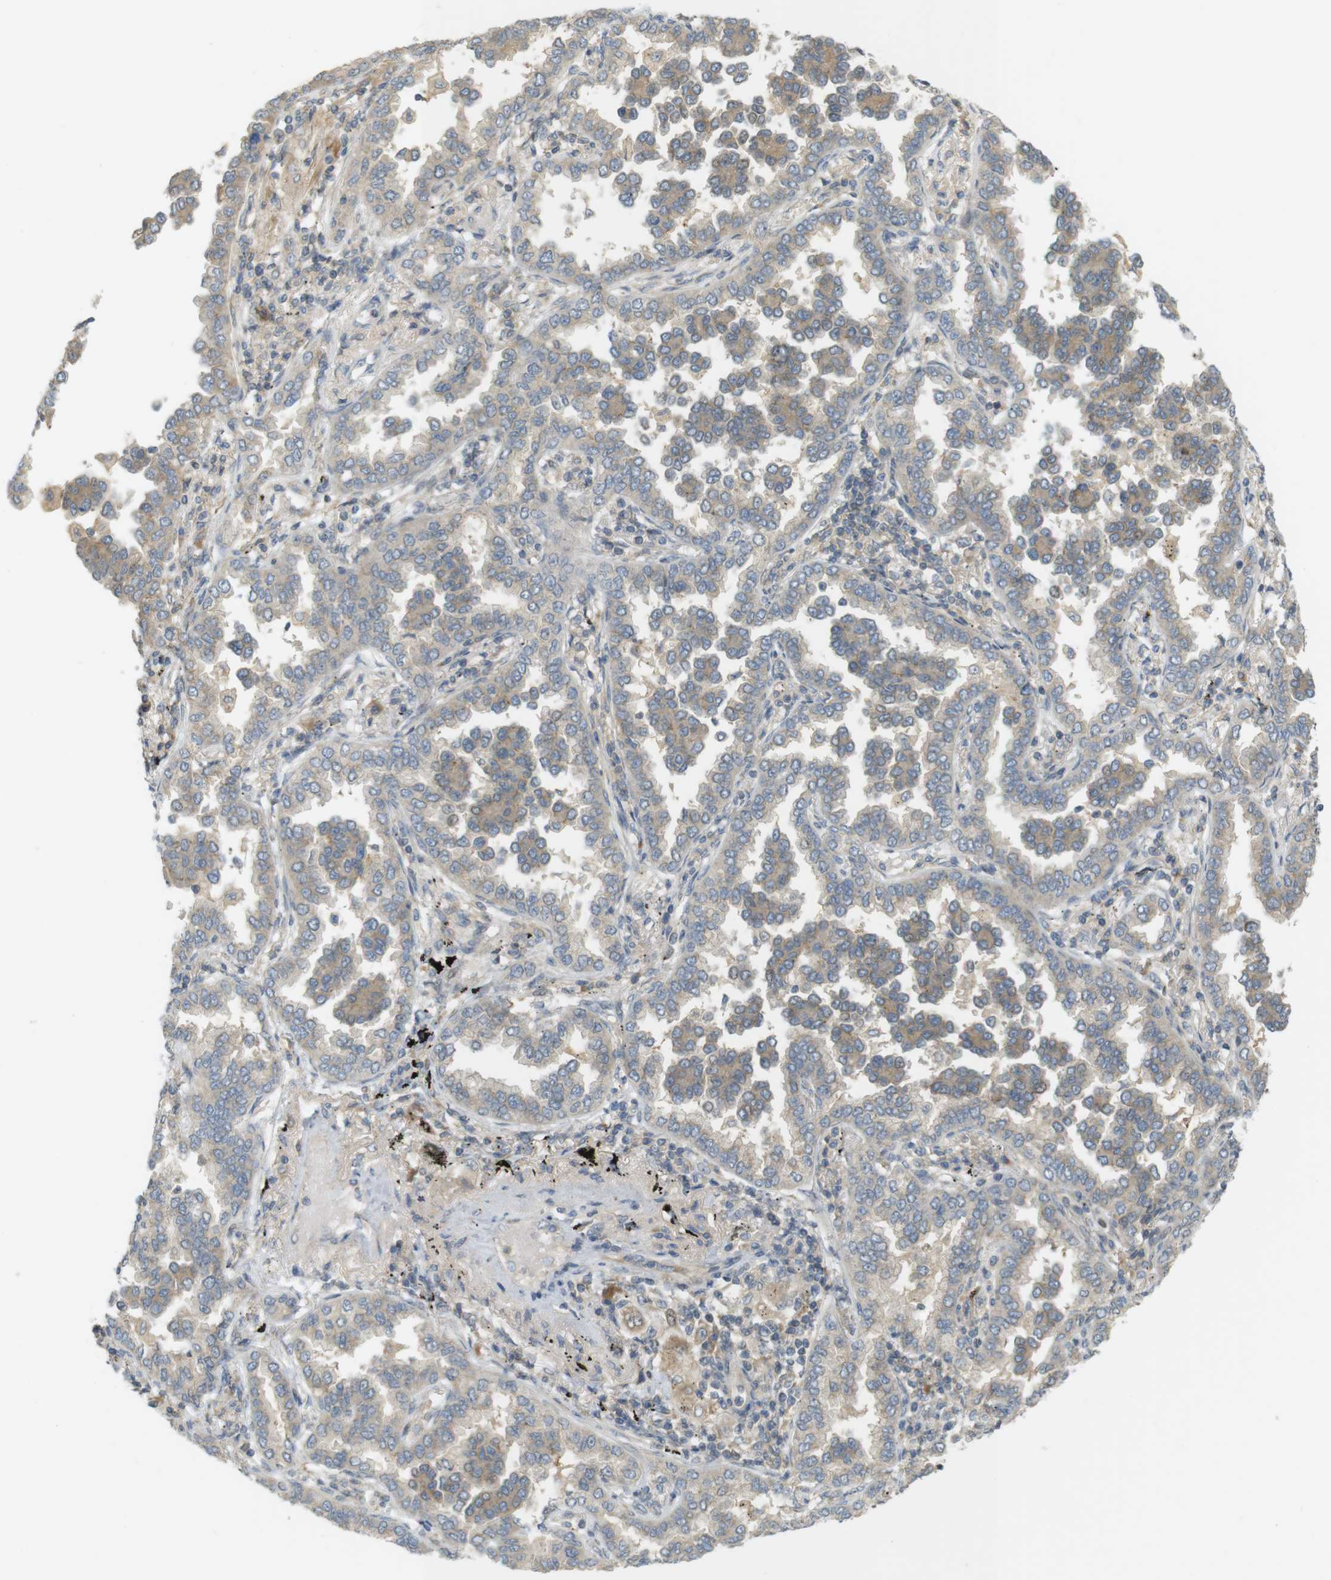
{"staining": {"intensity": "weak", "quantity": ">75%", "location": "cytoplasmic/membranous"}, "tissue": "lung cancer", "cell_type": "Tumor cells", "image_type": "cancer", "snomed": [{"axis": "morphology", "description": "Normal tissue, NOS"}, {"axis": "morphology", "description": "Adenocarcinoma, NOS"}, {"axis": "topography", "description": "Lung"}], "caption": "Immunohistochemical staining of human lung adenocarcinoma shows low levels of weak cytoplasmic/membranous staining in approximately >75% of tumor cells. (Brightfield microscopy of DAB IHC at high magnification).", "gene": "CLRN3", "patient": {"sex": "male", "age": 59}}